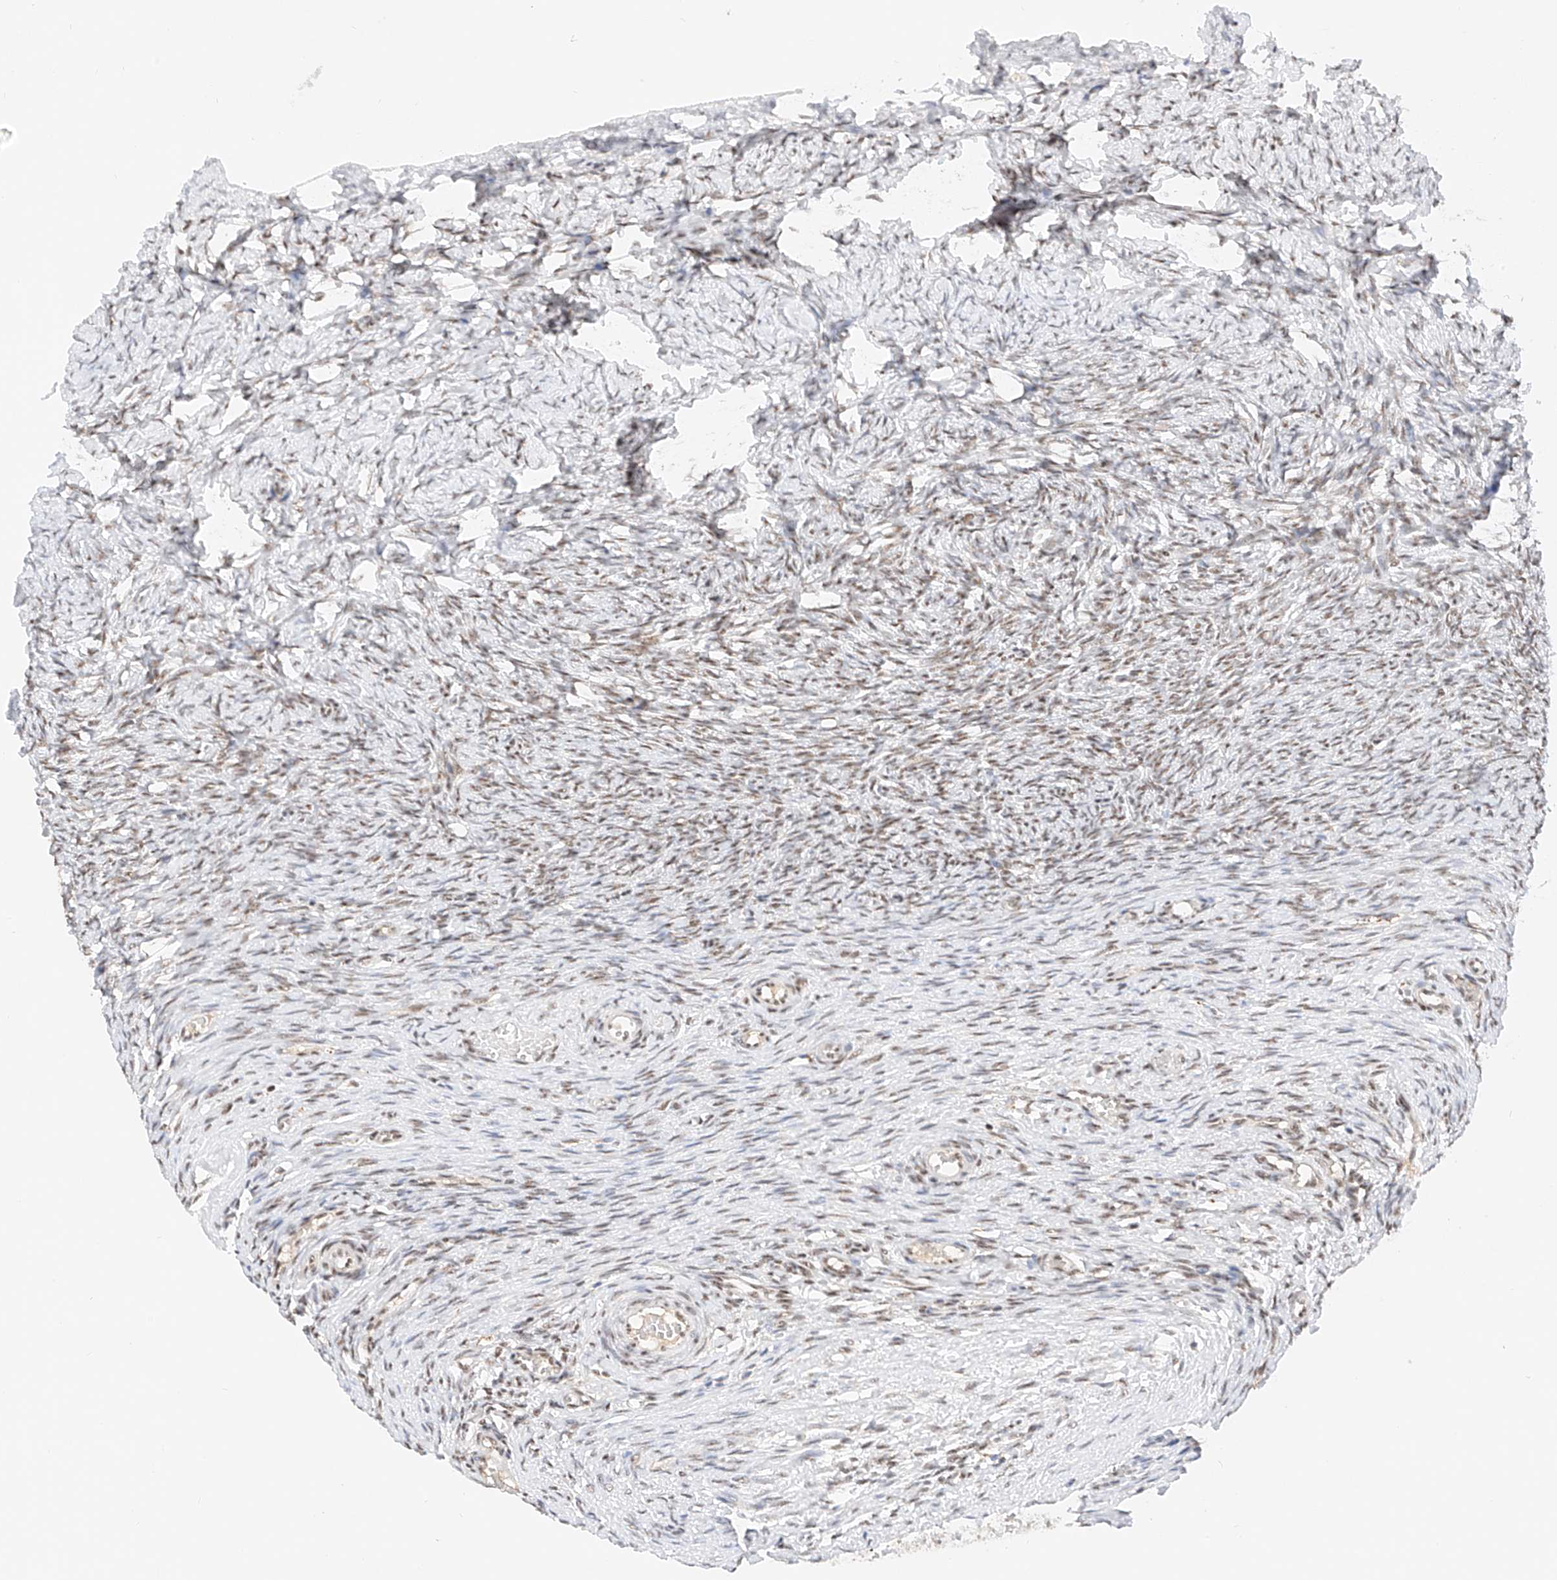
{"staining": {"intensity": "moderate", "quantity": ">75%", "location": "nuclear"}, "tissue": "ovary", "cell_type": "Follicle cells", "image_type": "normal", "snomed": [{"axis": "morphology", "description": "Adenocarcinoma, NOS"}, {"axis": "topography", "description": "Endometrium"}], "caption": "A brown stain shows moderate nuclear staining of a protein in follicle cells of benign ovary. The protein of interest is shown in brown color, while the nuclei are stained blue.", "gene": "NRF1", "patient": {"sex": "female", "age": 32}}